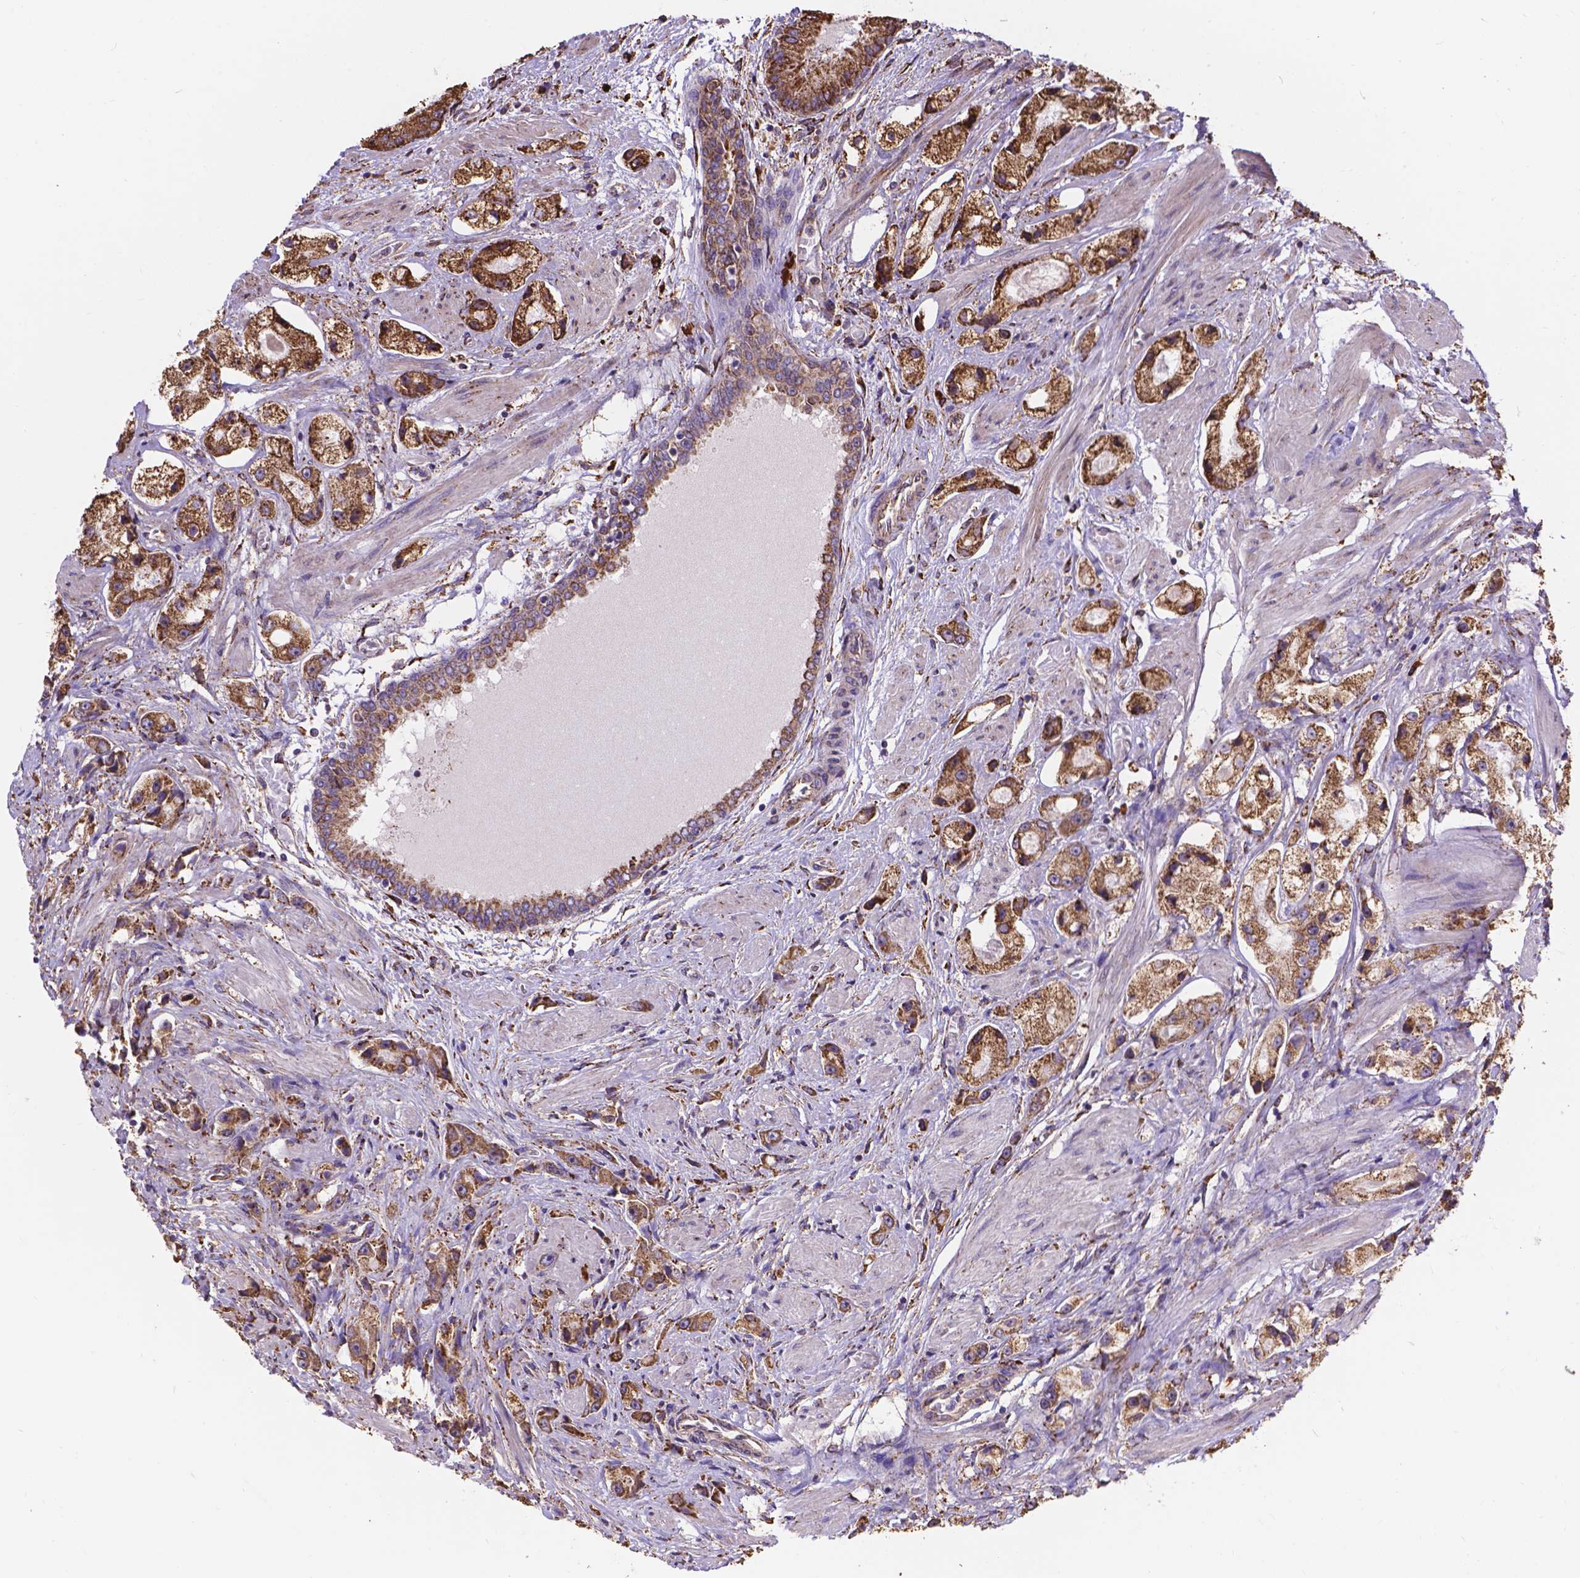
{"staining": {"intensity": "strong", "quantity": ">75%", "location": "cytoplasmic/membranous"}, "tissue": "prostate cancer", "cell_type": "Tumor cells", "image_type": "cancer", "snomed": [{"axis": "morphology", "description": "Adenocarcinoma, High grade"}, {"axis": "topography", "description": "Prostate"}], "caption": "Protein expression analysis of high-grade adenocarcinoma (prostate) displays strong cytoplasmic/membranous staining in approximately >75% of tumor cells.", "gene": "IPO11", "patient": {"sex": "male", "age": 67}}